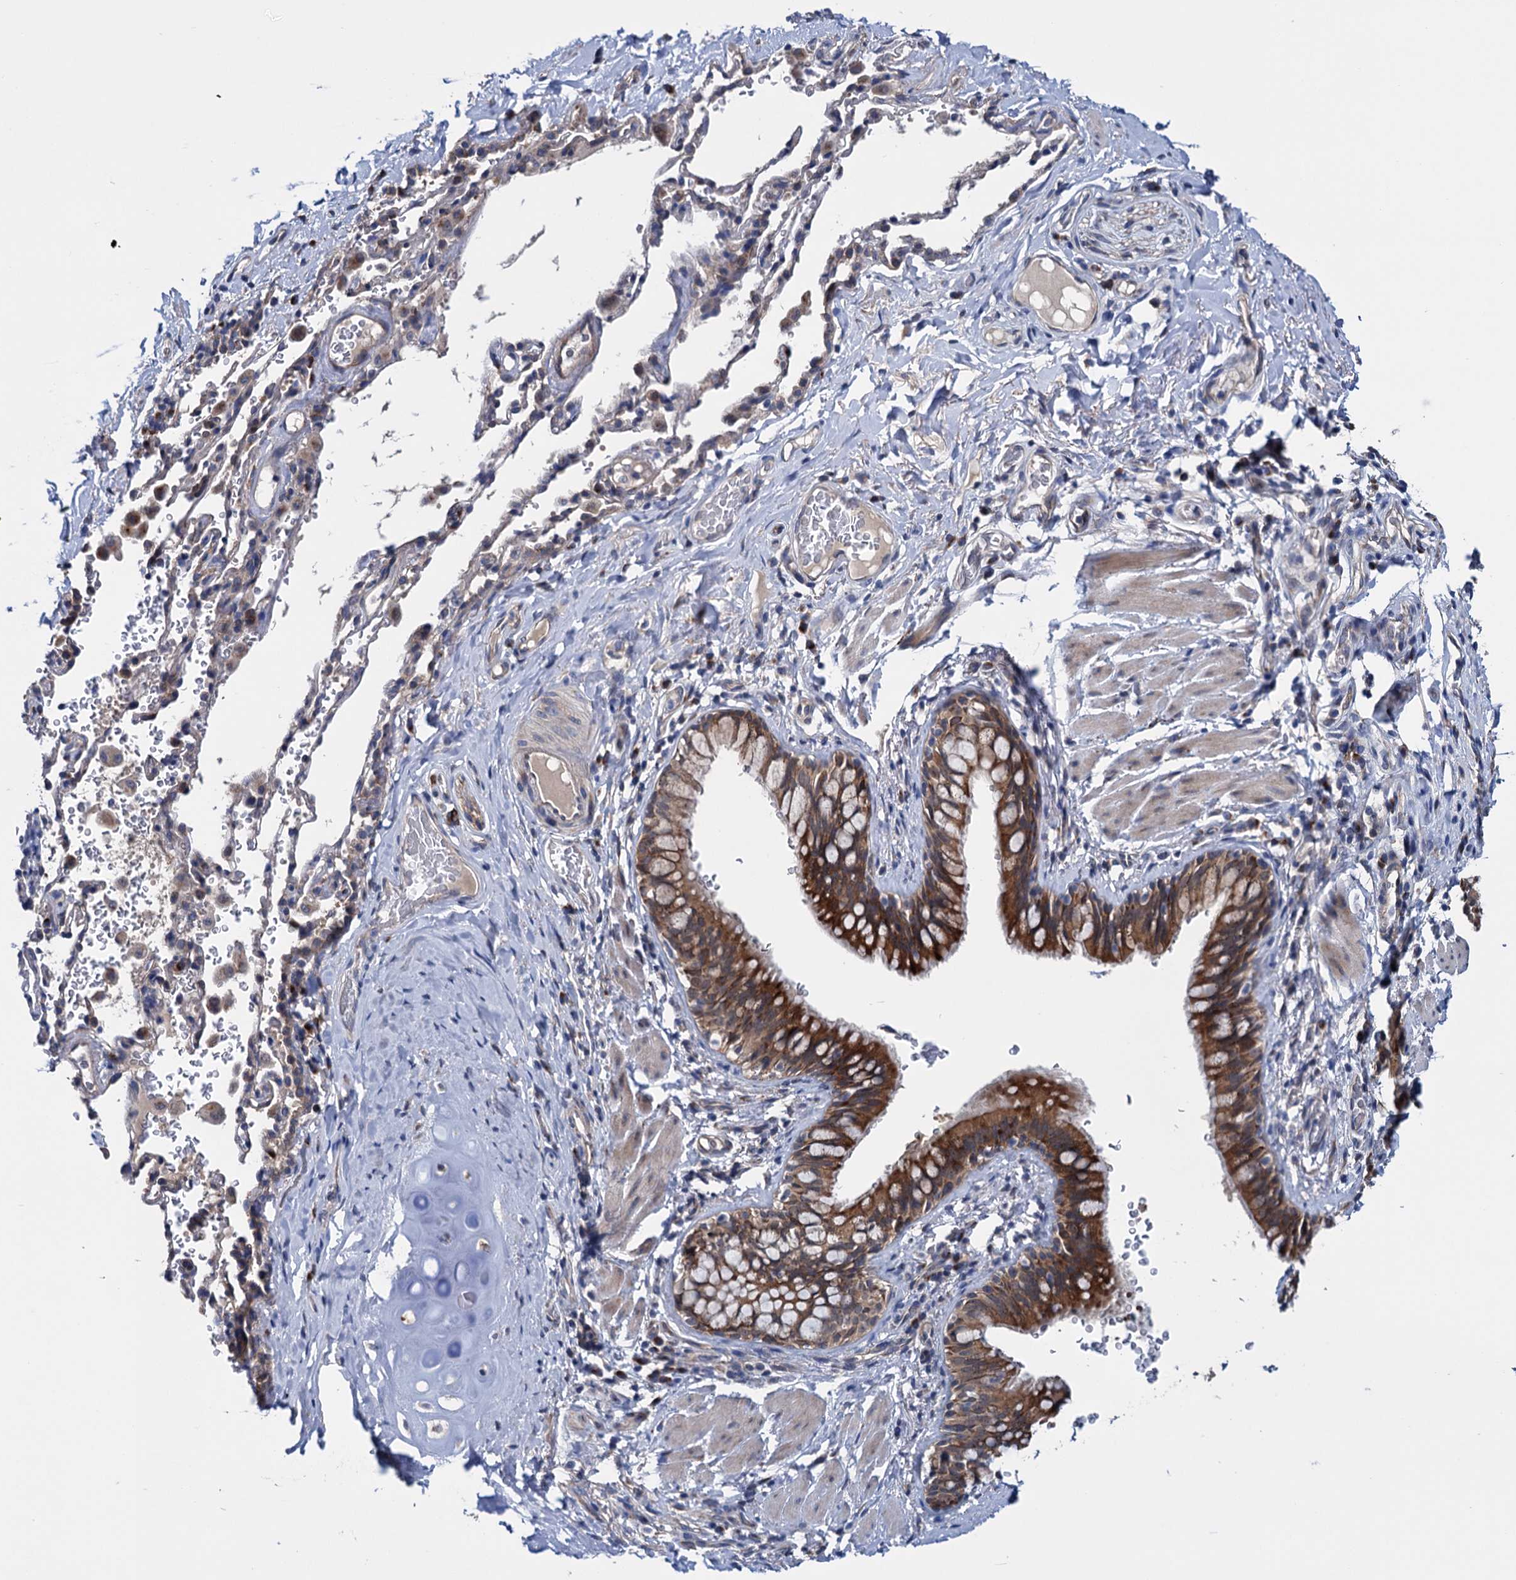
{"staining": {"intensity": "strong", "quantity": ">75%", "location": "cytoplasmic/membranous"}, "tissue": "bronchus", "cell_type": "Respiratory epithelial cells", "image_type": "normal", "snomed": [{"axis": "morphology", "description": "Normal tissue, NOS"}, {"axis": "topography", "description": "Cartilage tissue"}, {"axis": "topography", "description": "Bronchus"}], "caption": "Immunohistochemical staining of normal human bronchus displays >75% levels of strong cytoplasmic/membranous protein staining in about >75% of respiratory epithelial cells. (IHC, brightfield microscopy, high magnification).", "gene": "EYA4", "patient": {"sex": "female", "age": 36}}